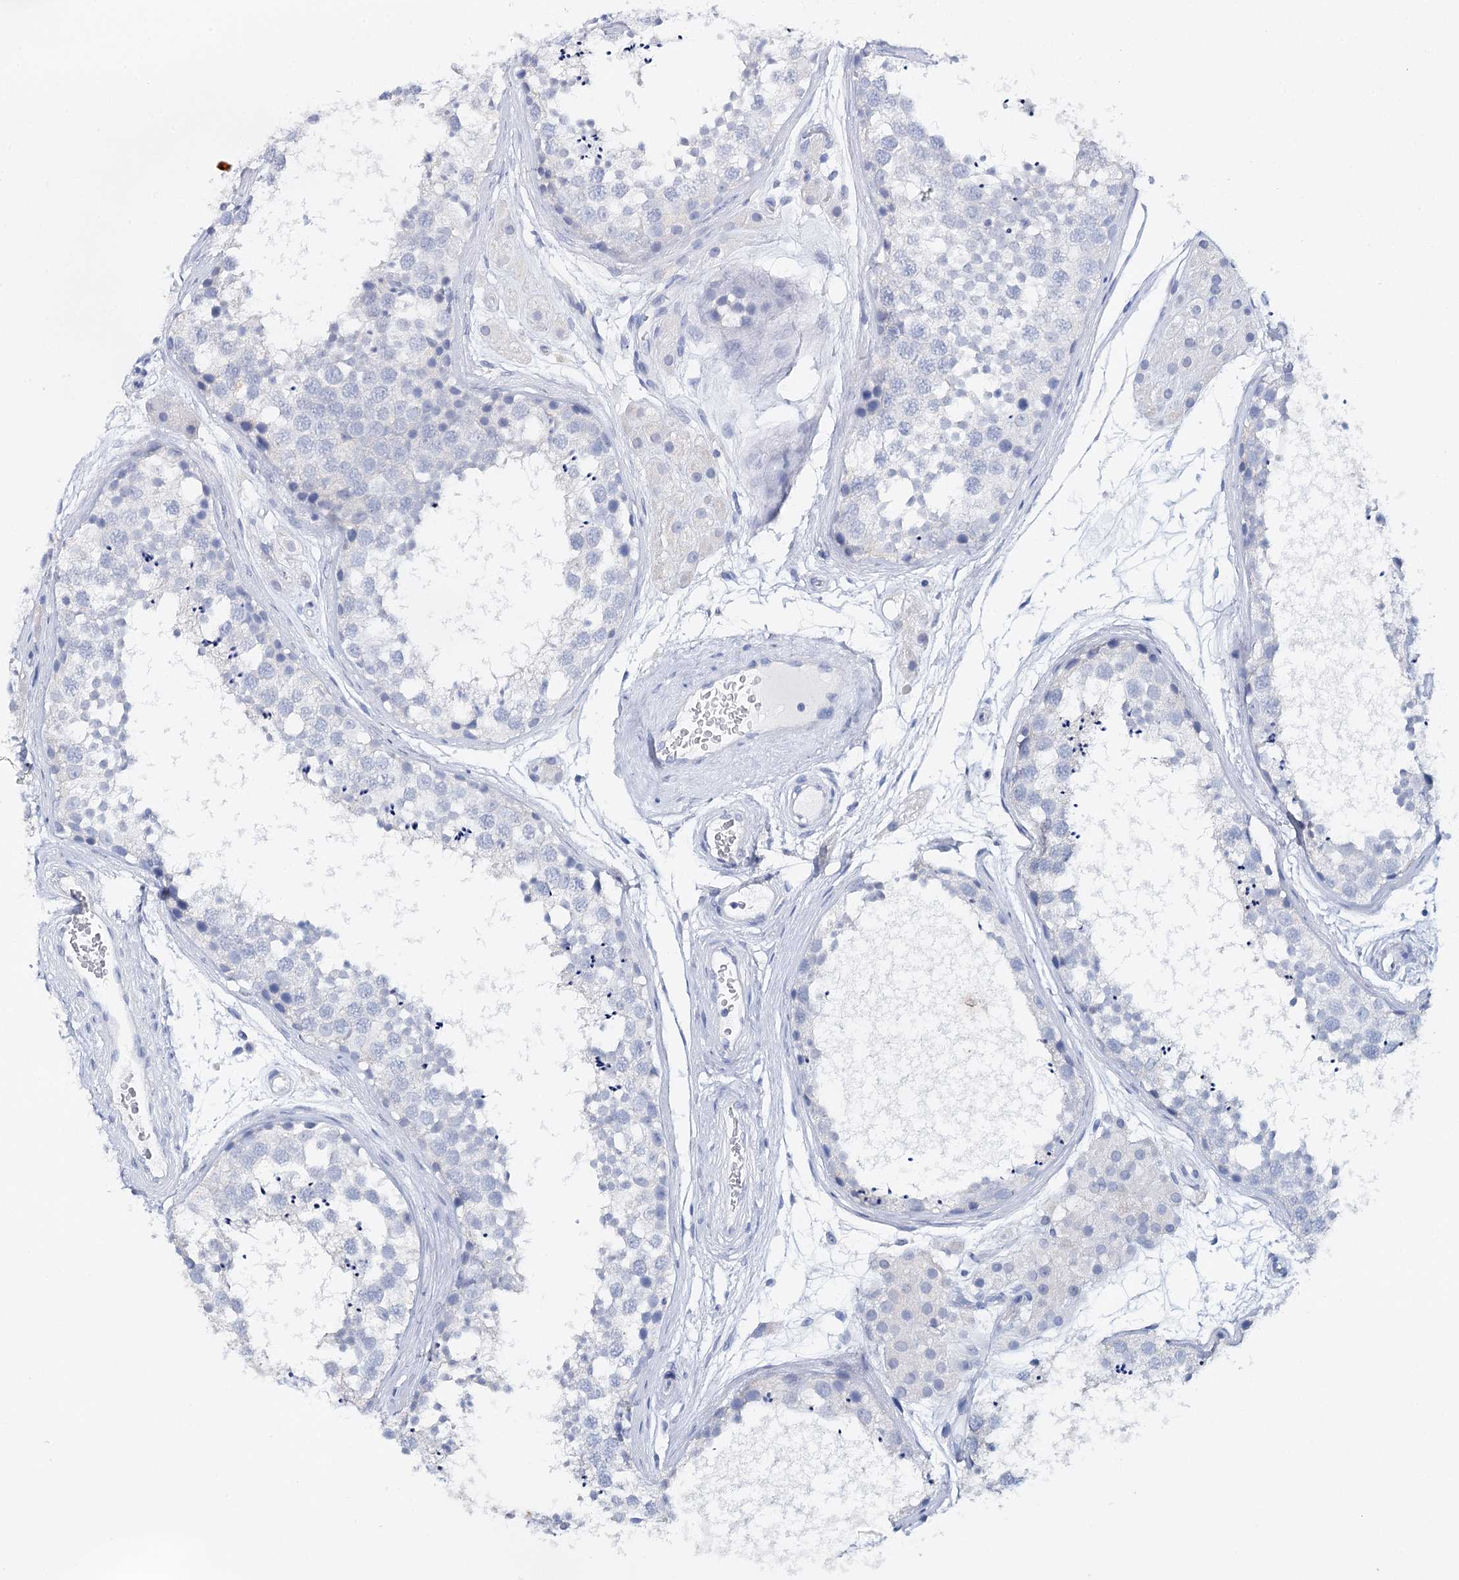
{"staining": {"intensity": "negative", "quantity": "none", "location": "none"}, "tissue": "testis", "cell_type": "Cells in seminiferous ducts", "image_type": "normal", "snomed": [{"axis": "morphology", "description": "Normal tissue, NOS"}, {"axis": "topography", "description": "Testis"}], "caption": "This is an immunohistochemistry micrograph of benign human testis. There is no expression in cells in seminiferous ducts.", "gene": "CEACAM8", "patient": {"sex": "male", "age": 56}}